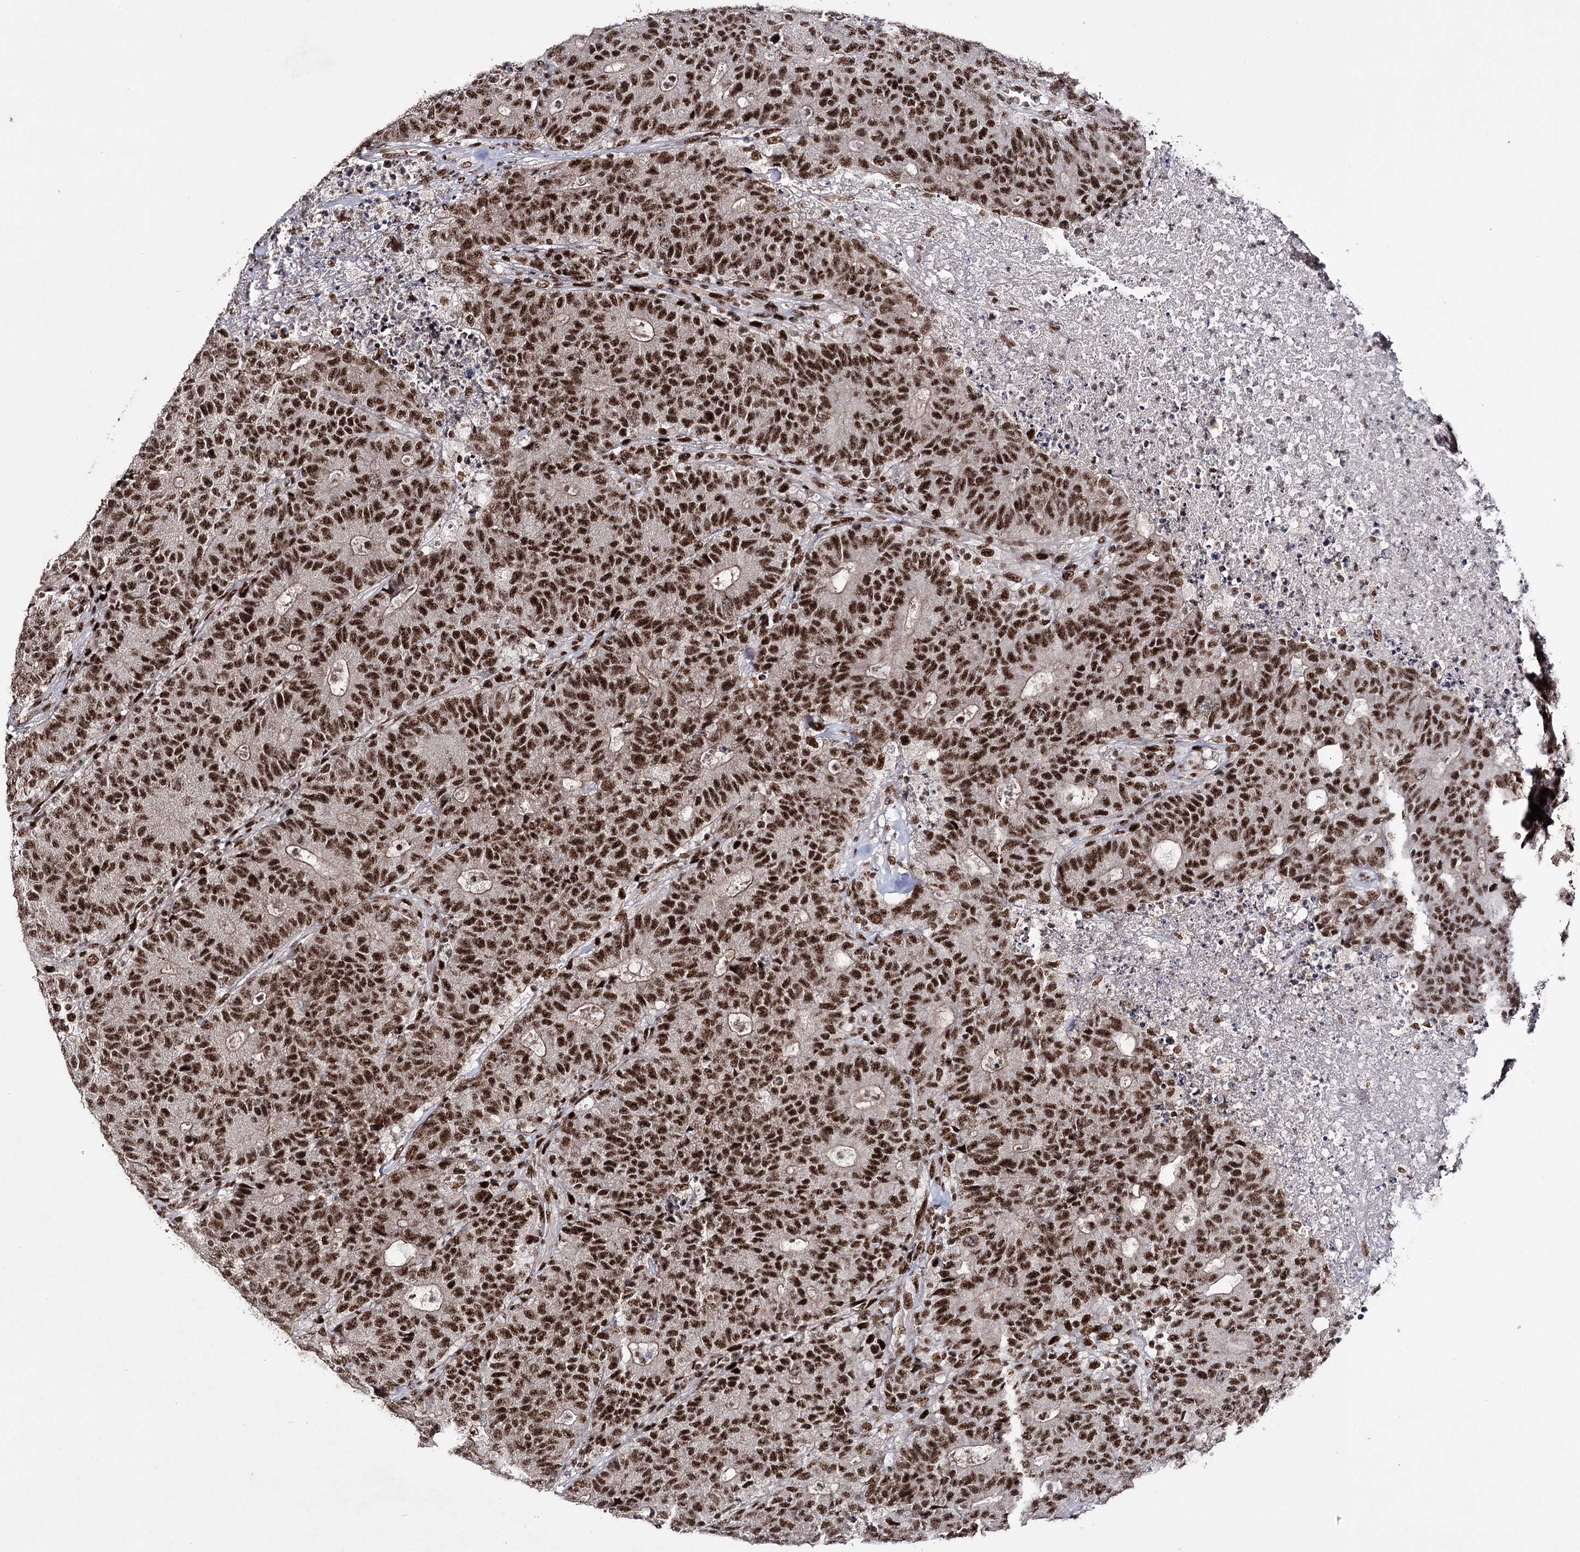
{"staining": {"intensity": "strong", "quantity": ">75%", "location": "nuclear"}, "tissue": "colorectal cancer", "cell_type": "Tumor cells", "image_type": "cancer", "snomed": [{"axis": "morphology", "description": "Adenocarcinoma, NOS"}, {"axis": "topography", "description": "Colon"}], "caption": "Immunohistochemical staining of adenocarcinoma (colorectal) shows high levels of strong nuclear expression in approximately >75% of tumor cells.", "gene": "PRPF40A", "patient": {"sex": "female", "age": 75}}